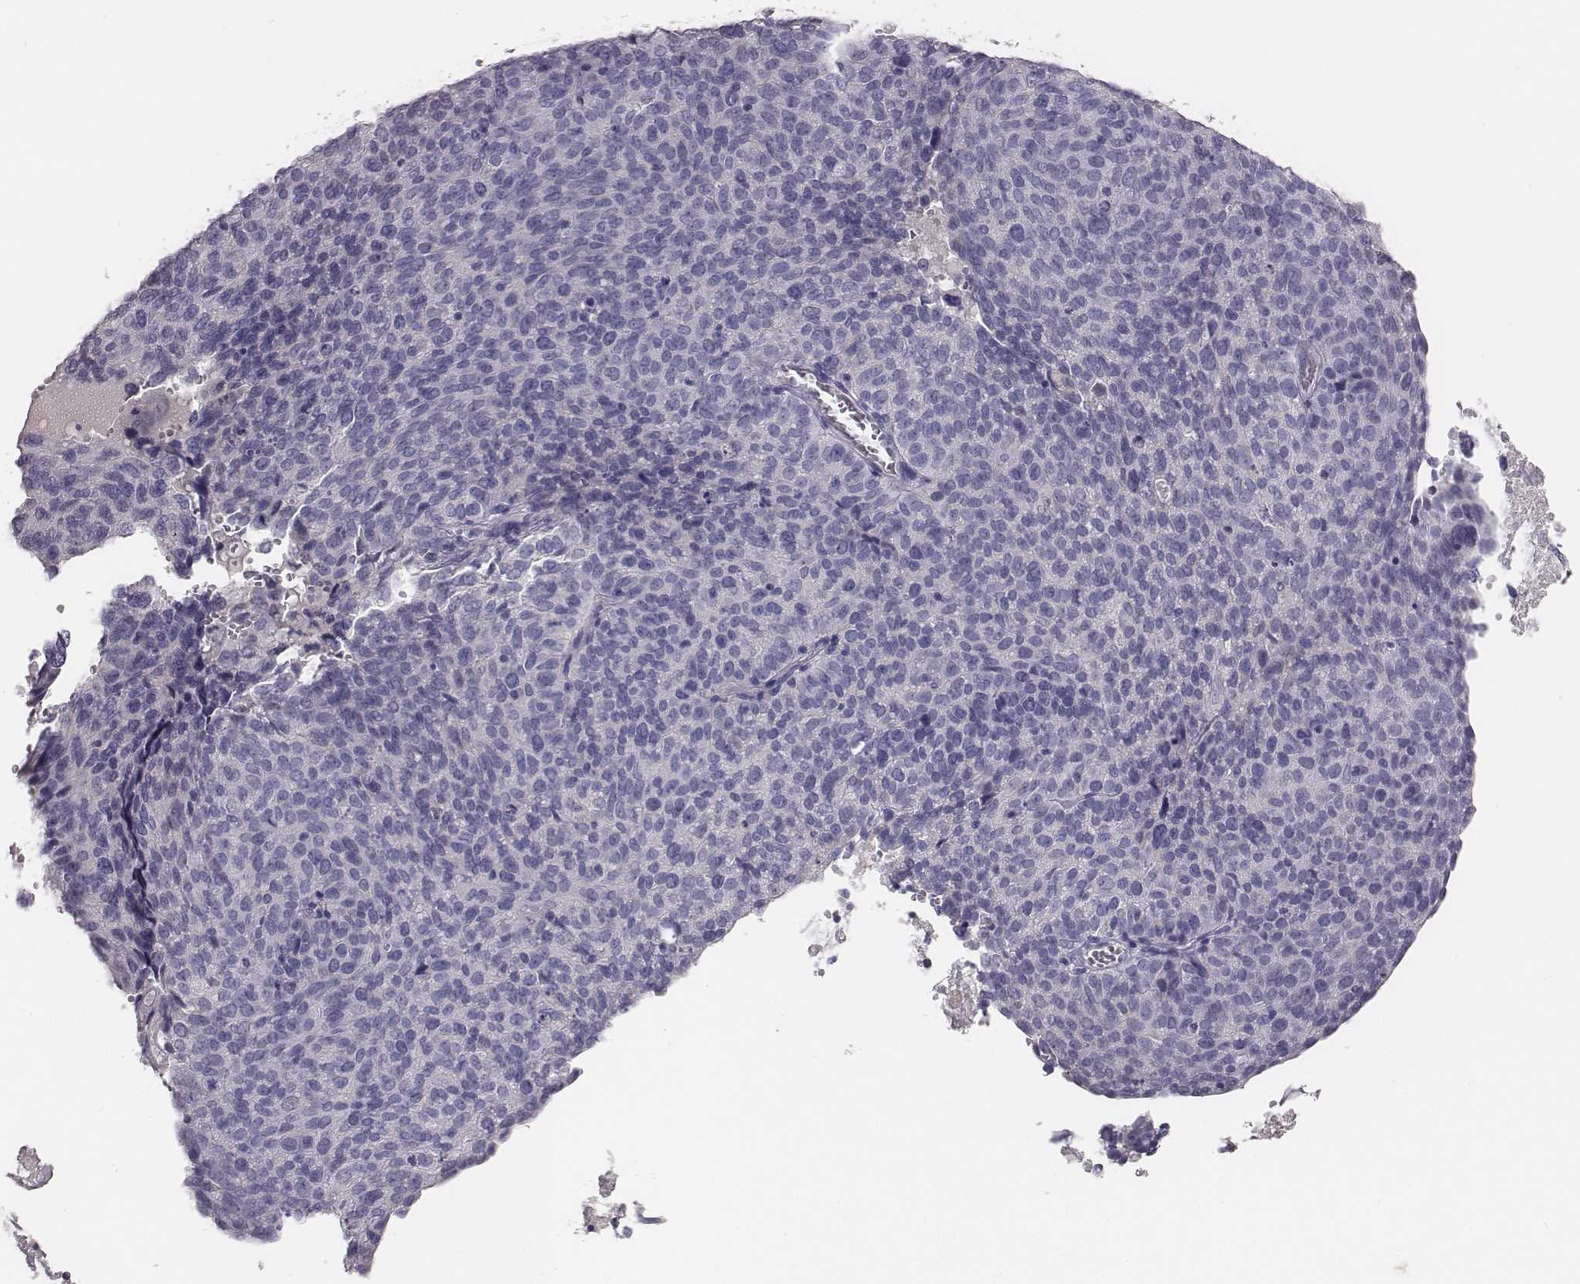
{"staining": {"intensity": "negative", "quantity": "none", "location": "none"}, "tissue": "ovarian cancer", "cell_type": "Tumor cells", "image_type": "cancer", "snomed": [{"axis": "morphology", "description": "Carcinoma, endometroid"}, {"axis": "topography", "description": "Ovary"}], "caption": "The immunohistochemistry (IHC) micrograph has no significant expression in tumor cells of ovarian cancer tissue. (Immunohistochemistry, brightfield microscopy, high magnification).", "gene": "MYH6", "patient": {"sex": "female", "age": 58}}